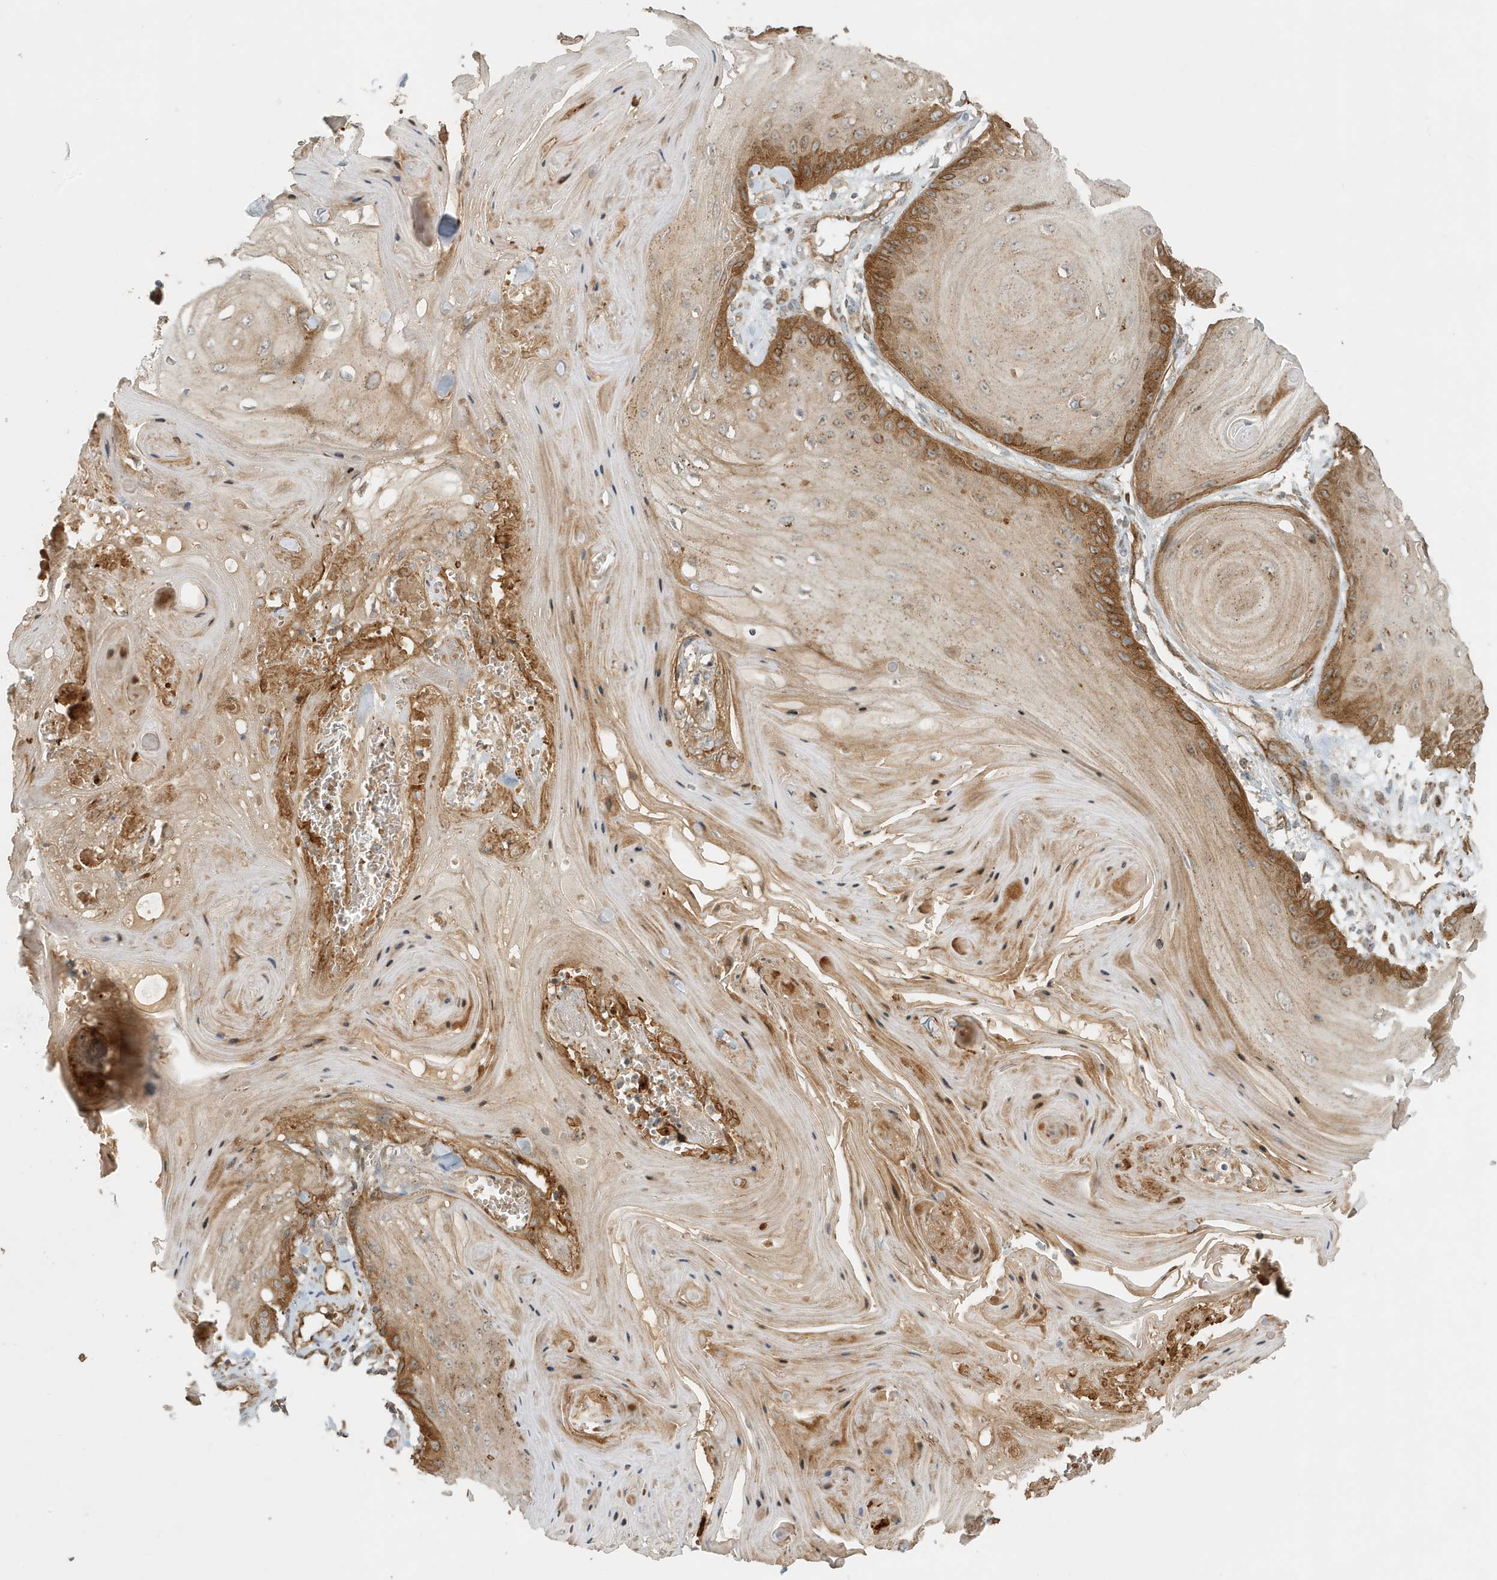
{"staining": {"intensity": "moderate", "quantity": "25%-75%", "location": "cytoplasmic/membranous"}, "tissue": "skin cancer", "cell_type": "Tumor cells", "image_type": "cancer", "snomed": [{"axis": "morphology", "description": "Squamous cell carcinoma, NOS"}, {"axis": "topography", "description": "Skin"}], "caption": "Skin squamous cell carcinoma stained with DAB immunohistochemistry (IHC) reveals medium levels of moderate cytoplasmic/membranous positivity in approximately 25%-75% of tumor cells. The protein of interest is stained brown, and the nuclei are stained in blue (DAB (3,3'-diaminobenzidine) IHC with brightfield microscopy, high magnification).", "gene": "FYCO1", "patient": {"sex": "male", "age": 74}}